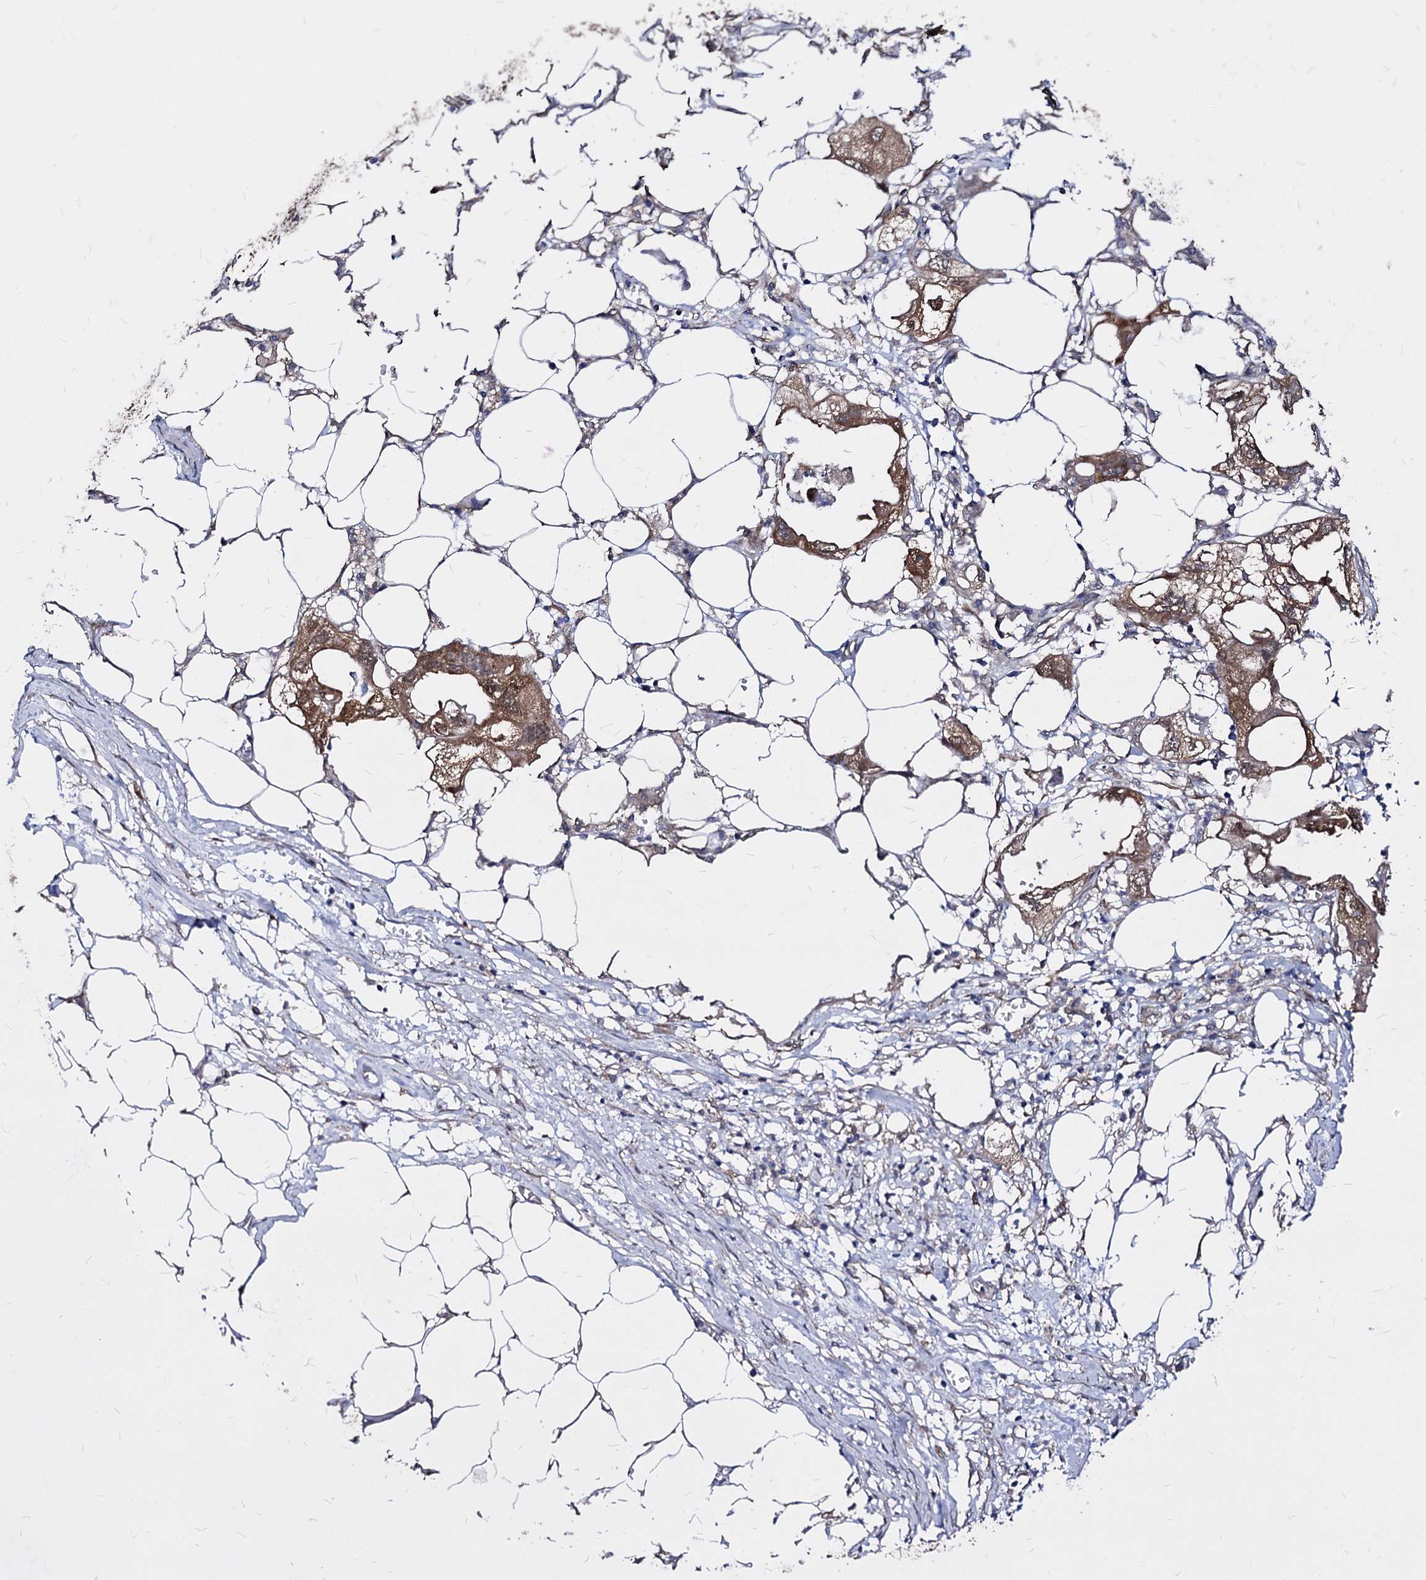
{"staining": {"intensity": "moderate", "quantity": ">75%", "location": "cytoplasmic/membranous"}, "tissue": "endometrial cancer", "cell_type": "Tumor cells", "image_type": "cancer", "snomed": [{"axis": "morphology", "description": "Adenocarcinoma, NOS"}, {"axis": "morphology", "description": "Adenocarcinoma, metastatic, NOS"}, {"axis": "topography", "description": "Adipose tissue"}, {"axis": "topography", "description": "Endometrium"}], "caption": "Protein analysis of metastatic adenocarcinoma (endometrial) tissue demonstrates moderate cytoplasmic/membranous staining in approximately >75% of tumor cells. The staining was performed using DAB to visualize the protein expression in brown, while the nuclei were stained in blue with hematoxylin (Magnification: 20x).", "gene": "NME1", "patient": {"sex": "female", "age": 67}}